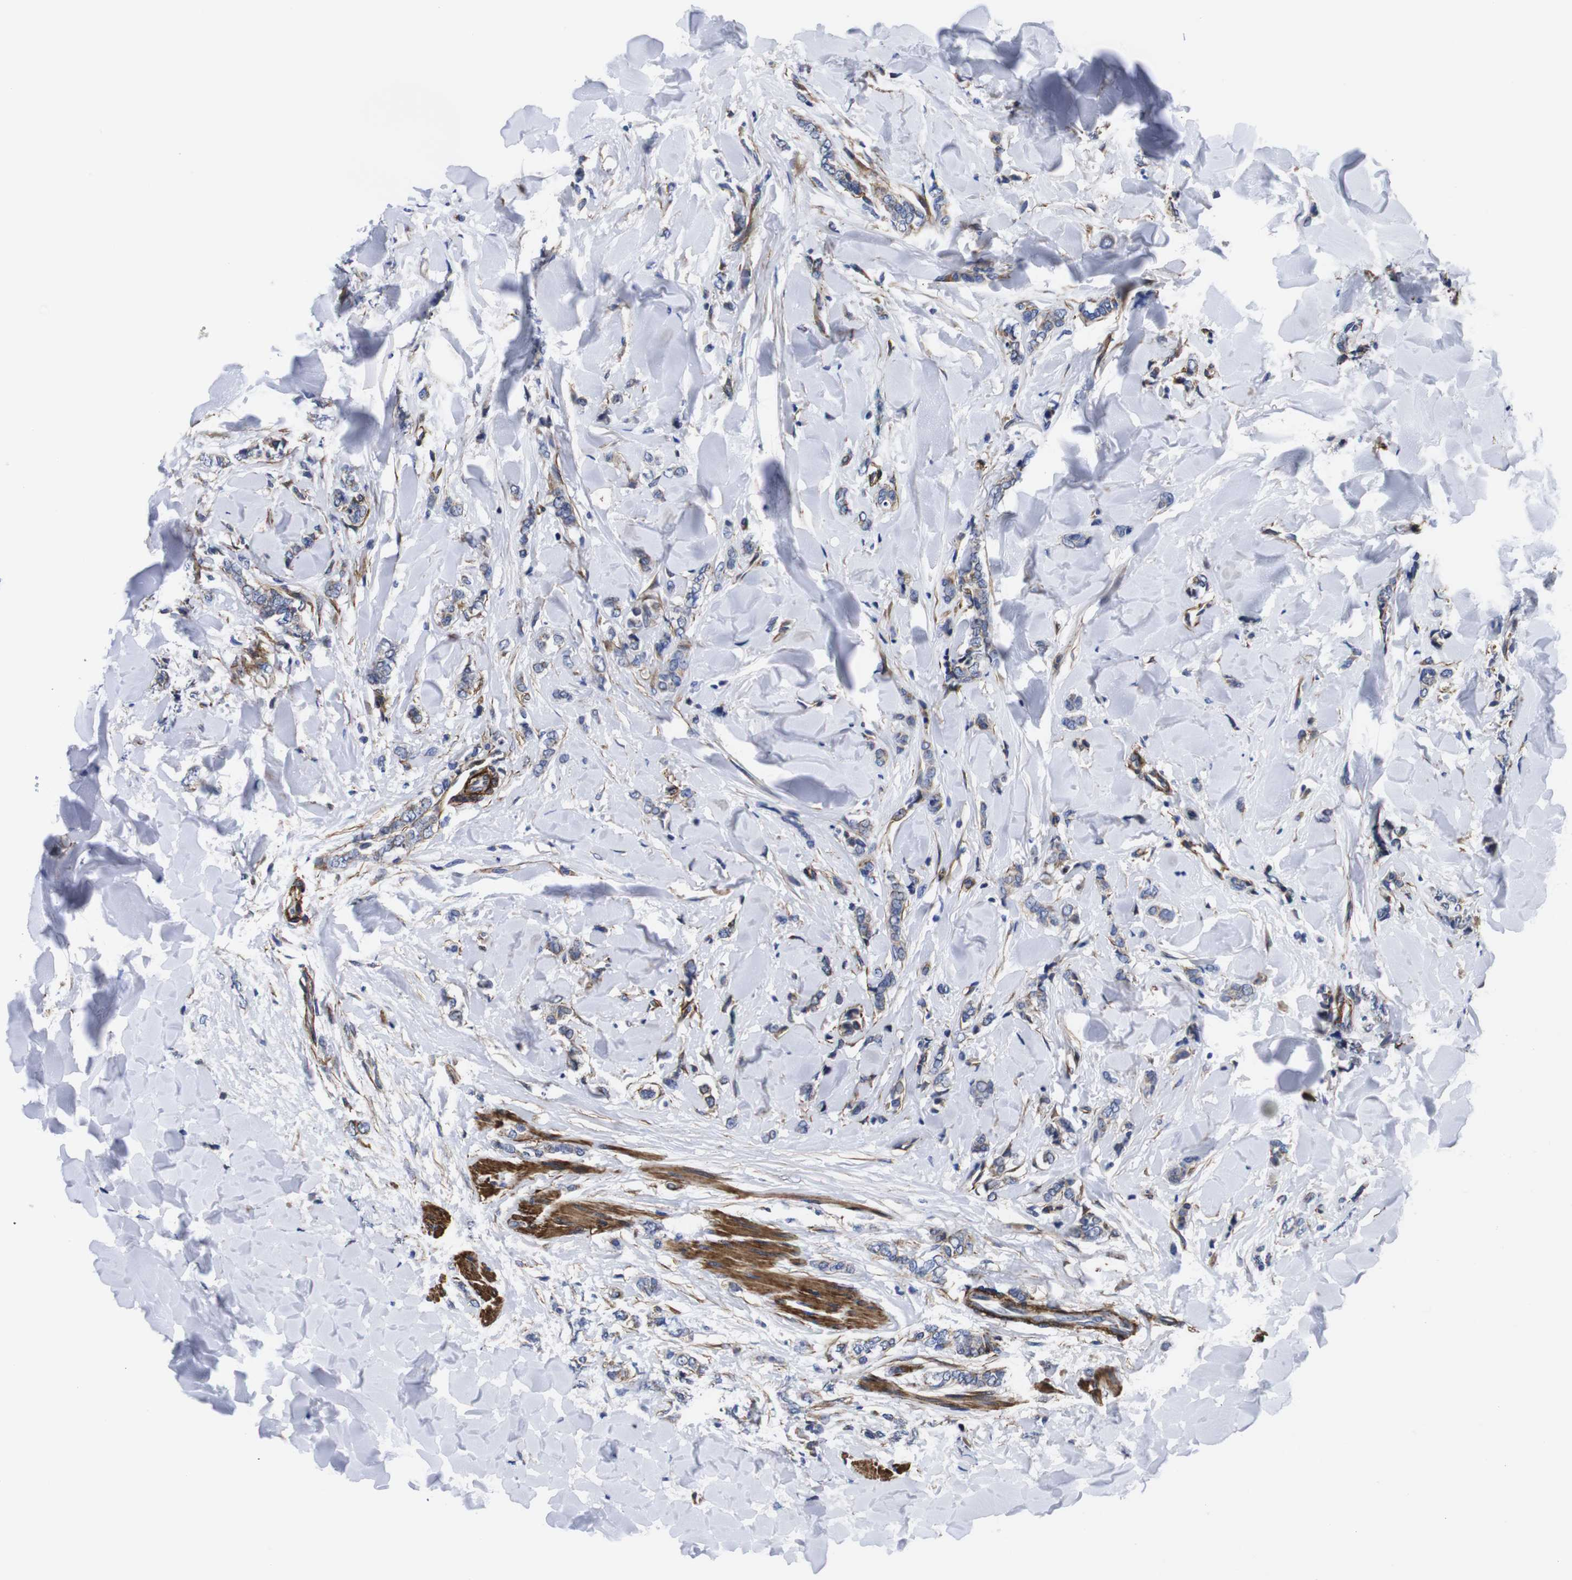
{"staining": {"intensity": "weak", "quantity": "<25%", "location": "cytoplasmic/membranous"}, "tissue": "breast cancer", "cell_type": "Tumor cells", "image_type": "cancer", "snomed": [{"axis": "morphology", "description": "Lobular carcinoma"}, {"axis": "topography", "description": "Skin"}, {"axis": "topography", "description": "Breast"}], "caption": "An image of human breast lobular carcinoma is negative for staining in tumor cells.", "gene": "WNT10A", "patient": {"sex": "female", "age": 46}}